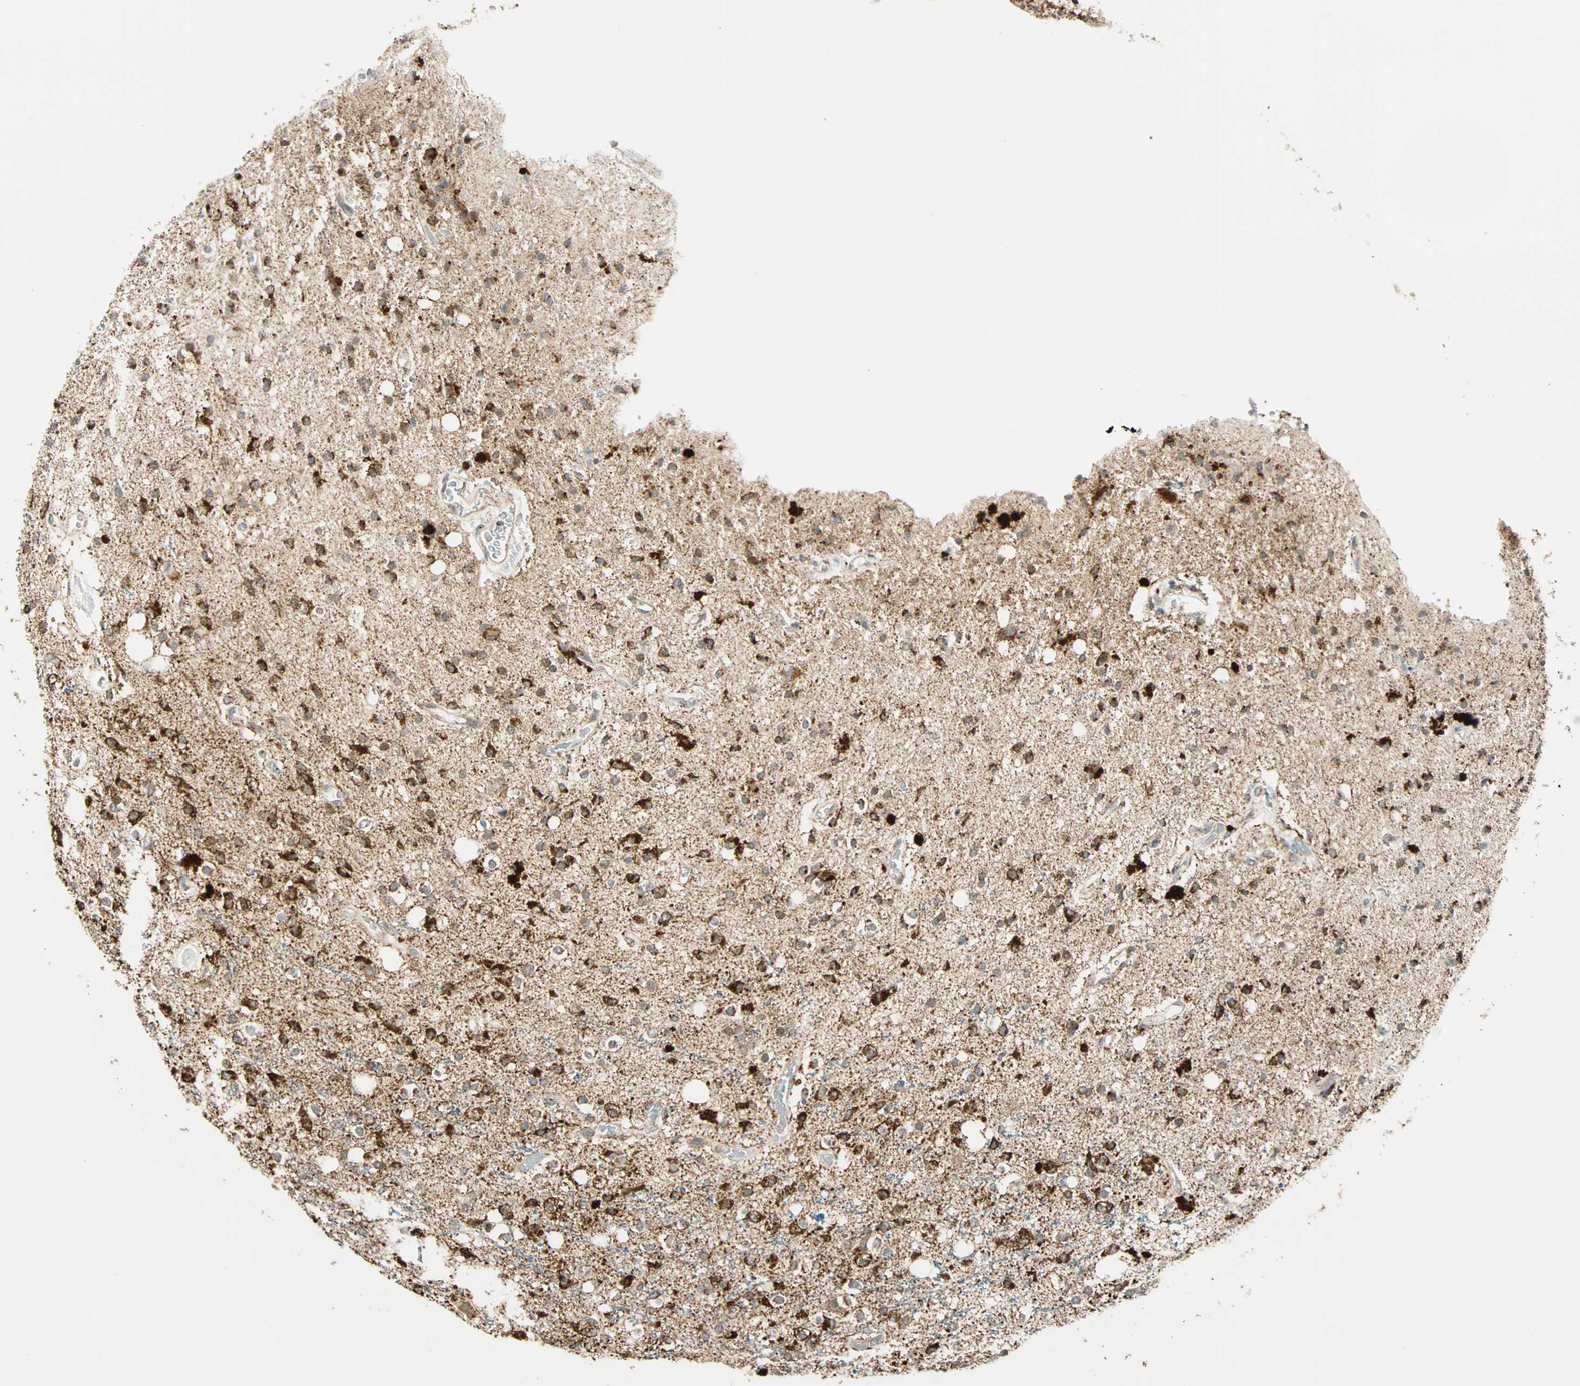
{"staining": {"intensity": "strong", "quantity": "<25%", "location": "cytoplasmic/membranous"}, "tissue": "glioma", "cell_type": "Tumor cells", "image_type": "cancer", "snomed": [{"axis": "morphology", "description": "Glioma, malignant, High grade"}, {"axis": "topography", "description": "Brain"}], "caption": "IHC of malignant glioma (high-grade) exhibits medium levels of strong cytoplasmic/membranous staining in approximately <25% of tumor cells. (DAB IHC, brown staining for protein, blue staining for nuclei).", "gene": "SPRY4", "patient": {"sex": "male", "age": 47}}